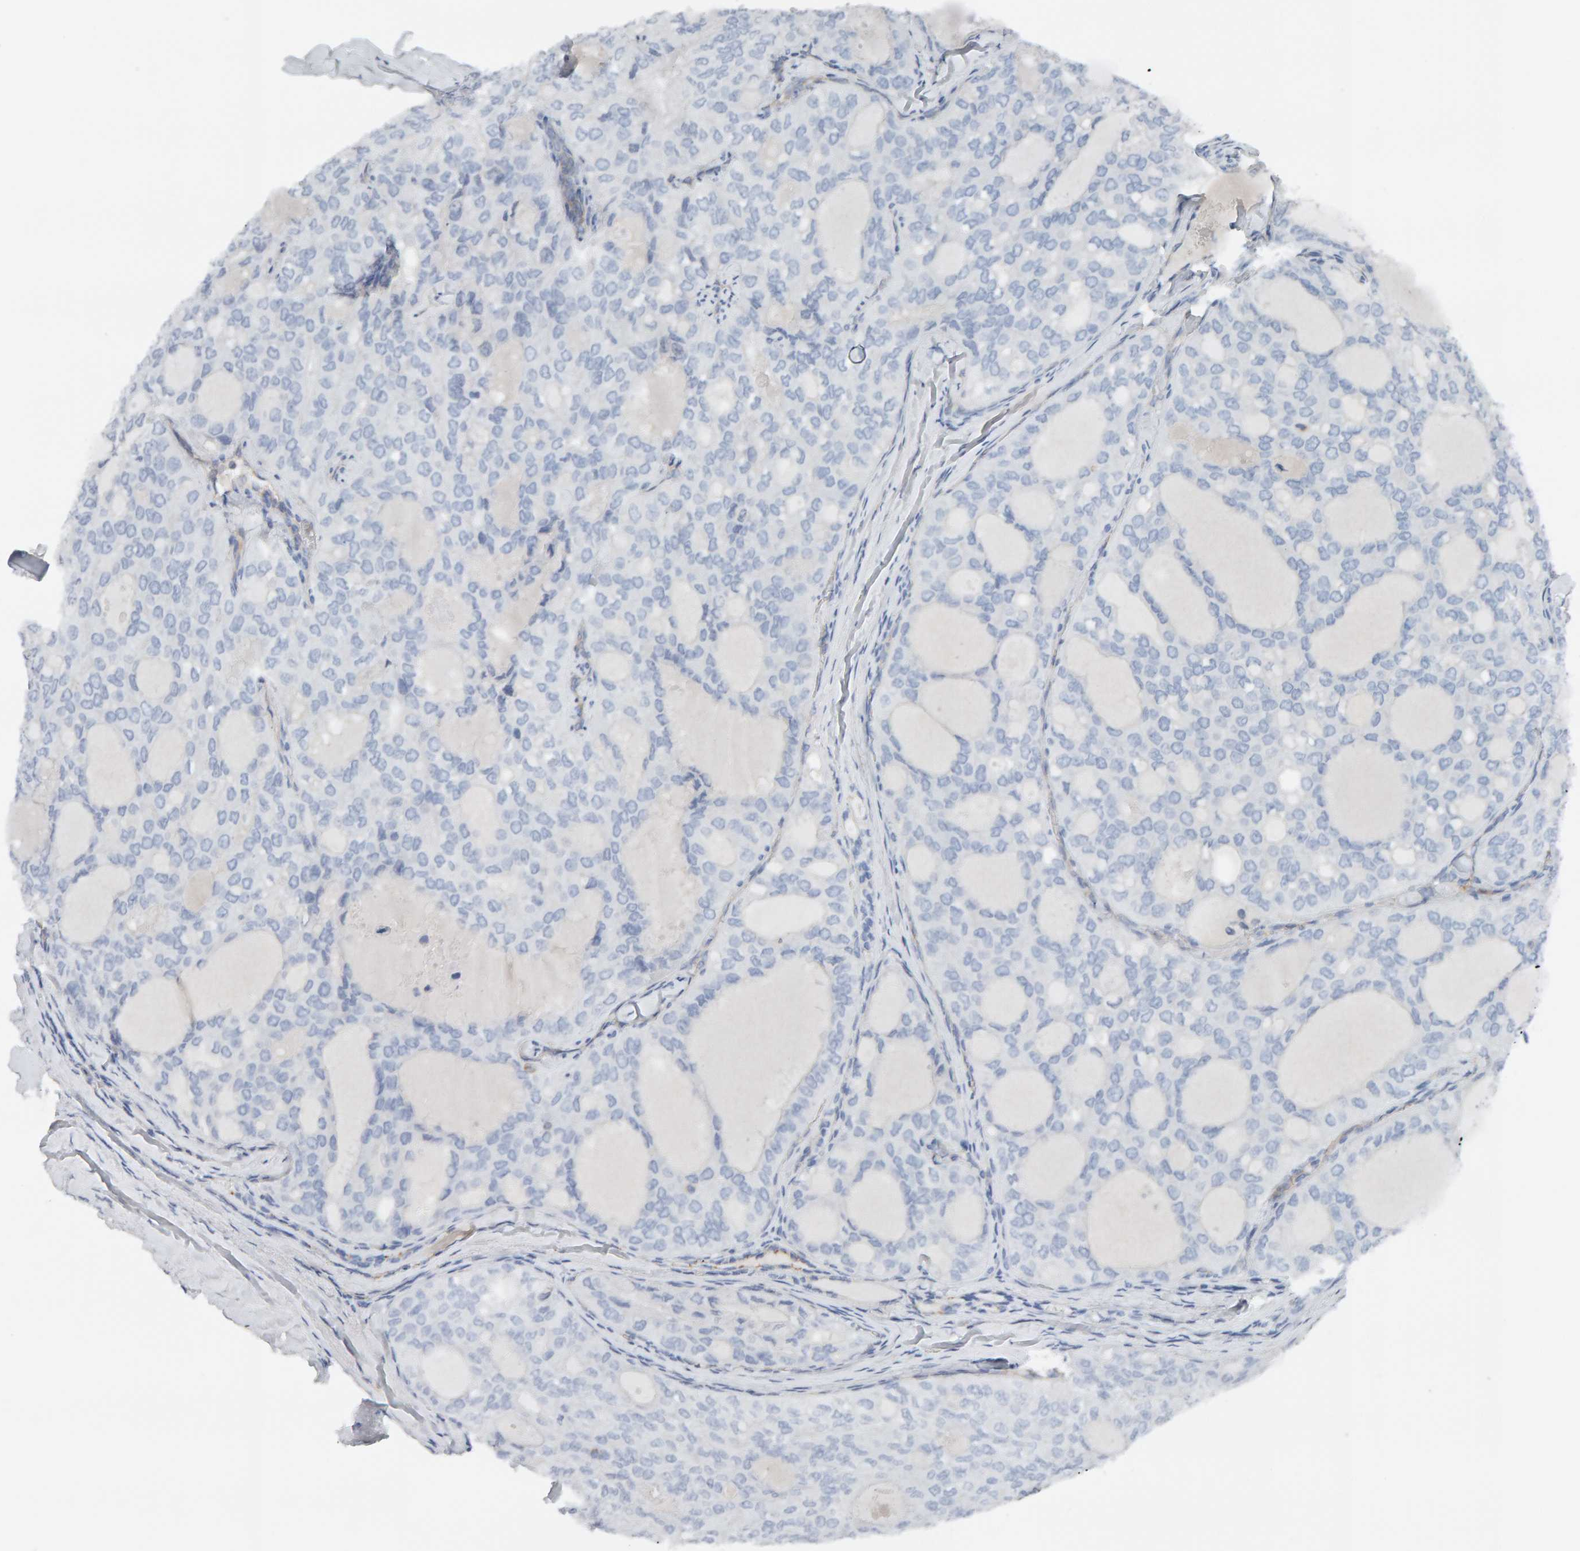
{"staining": {"intensity": "negative", "quantity": "none", "location": "none"}, "tissue": "thyroid cancer", "cell_type": "Tumor cells", "image_type": "cancer", "snomed": [{"axis": "morphology", "description": "Follicular adenoma carcinoma, NOS"}, {"axis": "topography", "description": "Thyroid gland"}], "caption": "There is no significant expression in tumor cells of thyroid follicular adenoma carcinoma.", "gene": "FYN", "patient": {"sex": "male", "age": 75}}